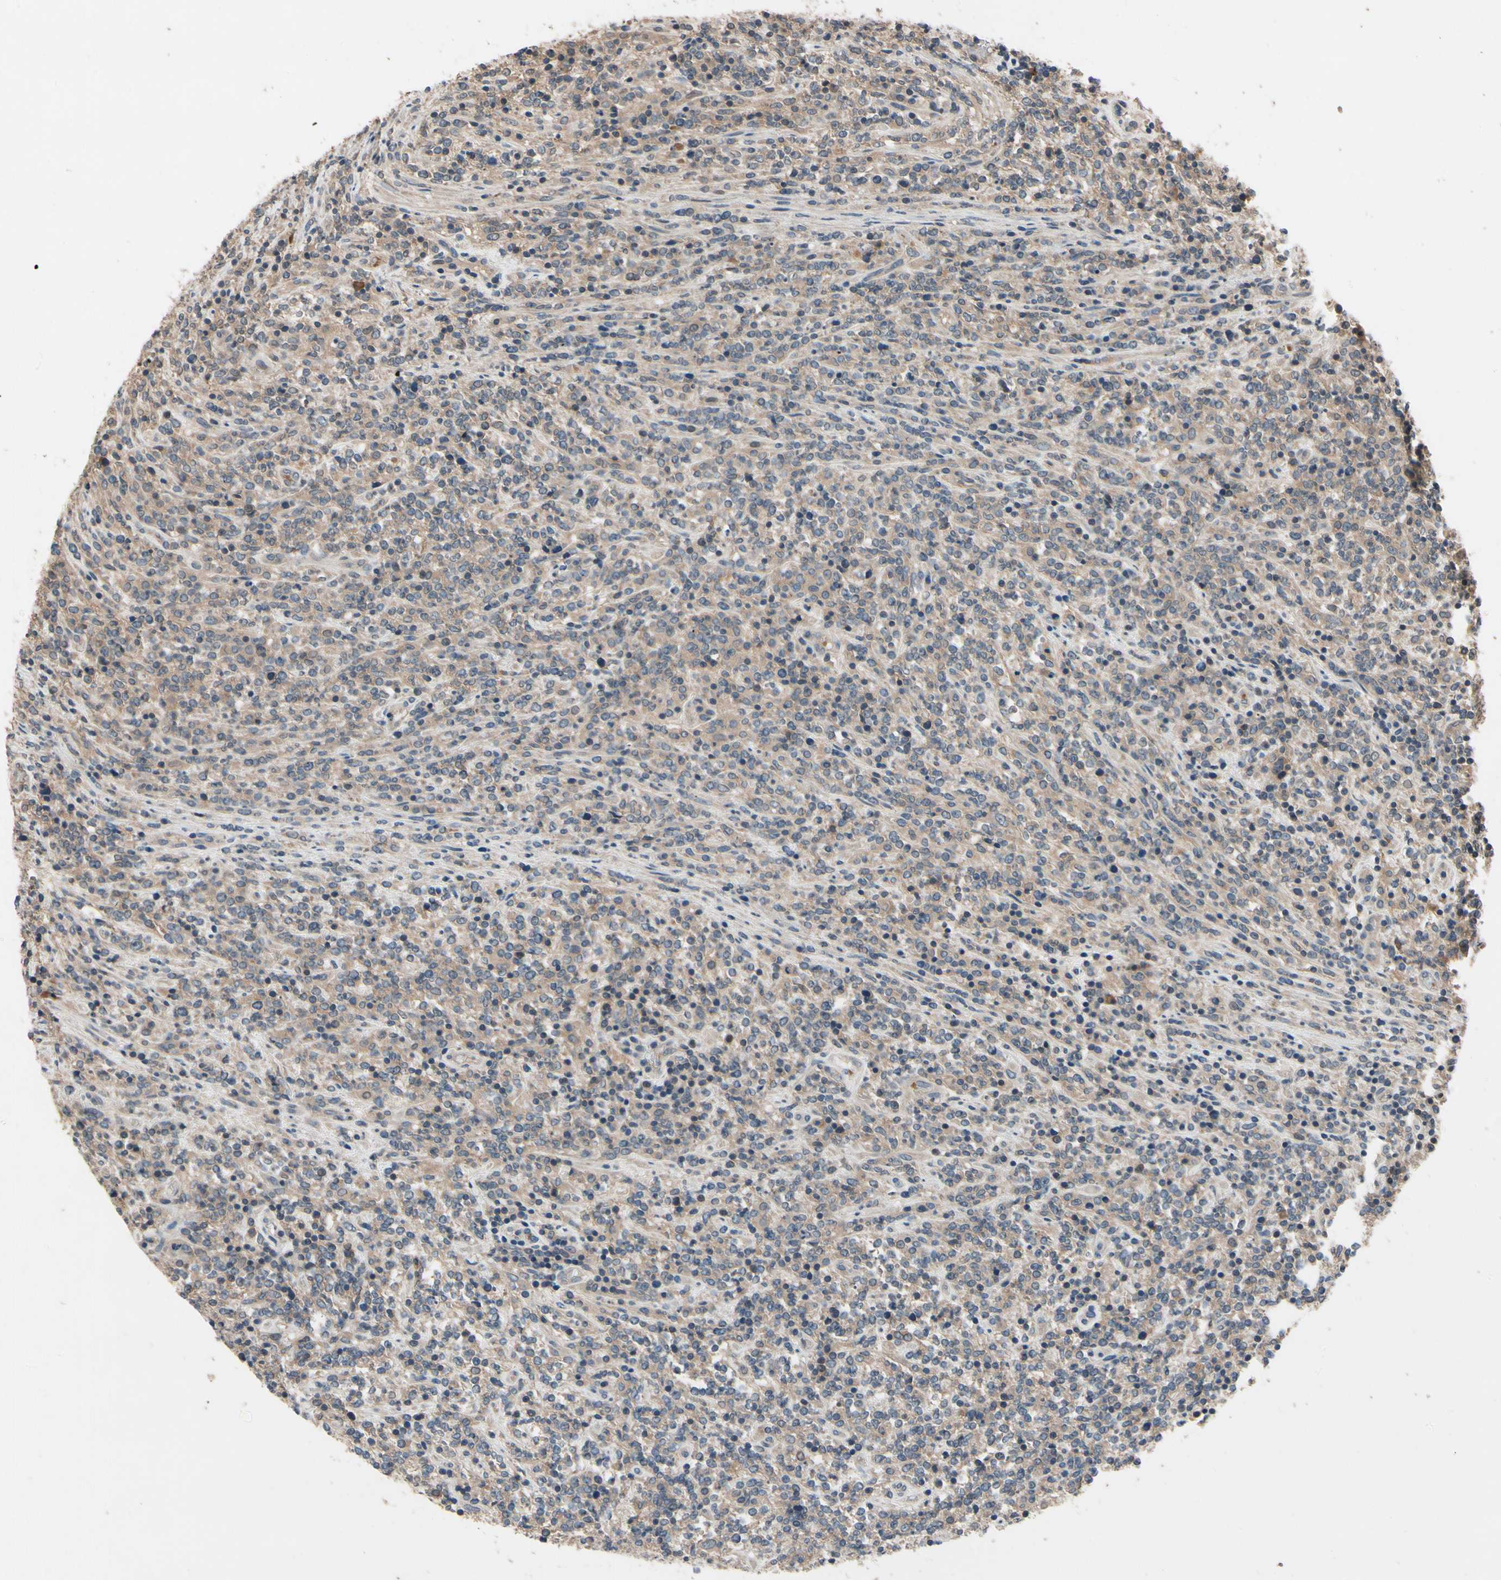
{"staining": {"intensity": "weak", "quantity": ">75%", "location": "cytoplasmic/membranous"}, "tissue": "lymphoma", "cell_type": "Tumor cells", "image_type": "cancer", "snomed": [{"axis": "morphology", "description": "Malignant lymphoma, non-Hodgkin's type, High grade"}, {"axis": "topography", "description": "Soft tissue"}], "caption": "Brown immunohistochemical staining in lymphoma shows weak cytoplasmic/membranous expression in about >75% of tumor cells. The protein of interest is shown in brown color, while the nuclei are stained blue.", "gene": "IL1RL1", "patient": {"sex": "male", "age": 18}}